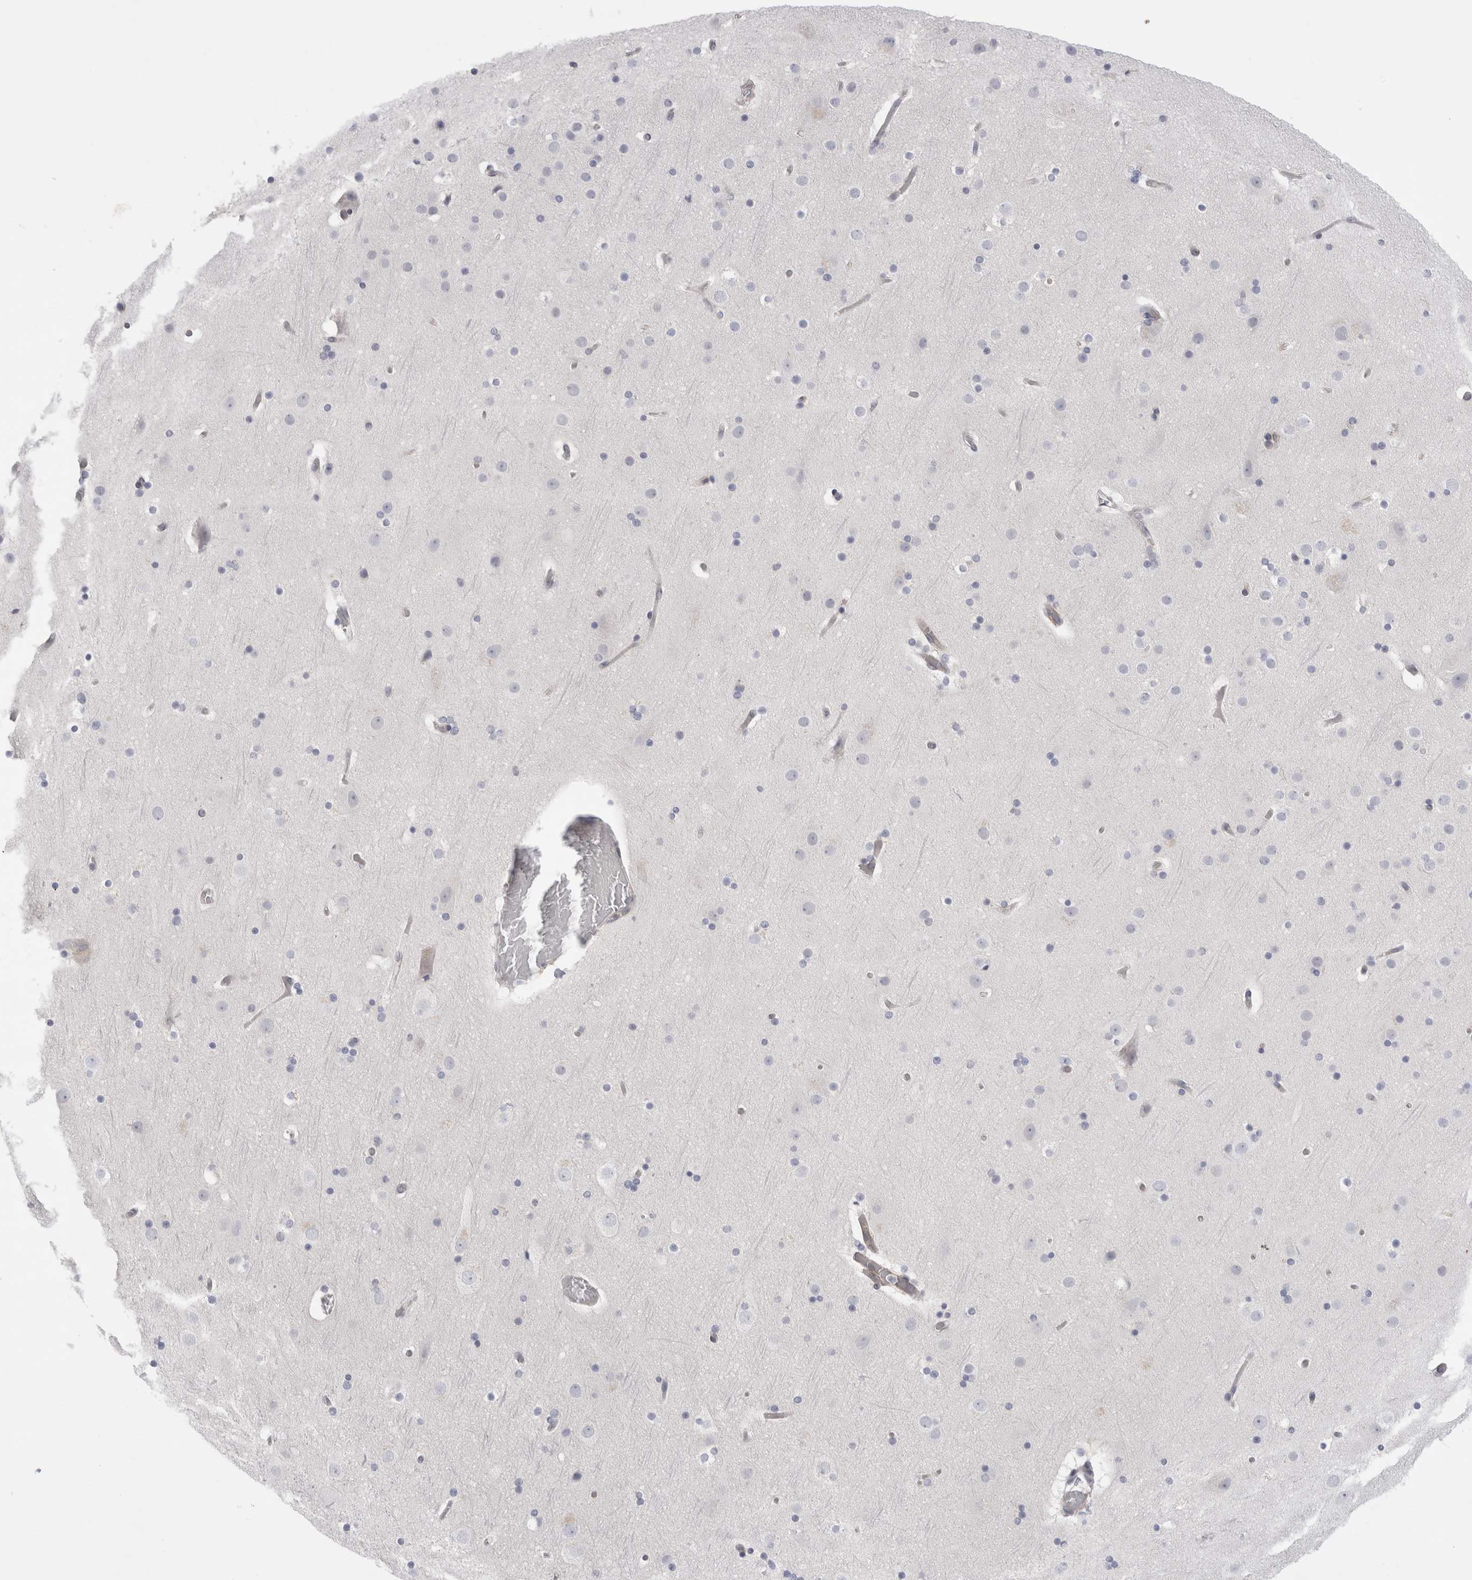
{"staining": {"intensity": "negative", "quantity": "none", "location": "none"}, "tissue": "cerebral cortex", "cell_type": "Endothelial cells", "image_type": "normal", "snomed": [{"axis": "morphology", "description": "Normal tissue, NOS"}, {"axis": "topography", "description": "Cerebral cortex"}], "caption": "High power microscopy image of an IHC photomicrograph of benign cerebral cortex, revealing no significant staining in endothelial cells.", "gene": "VANGL1", "patient": {"sex": "male", "age": 57}}